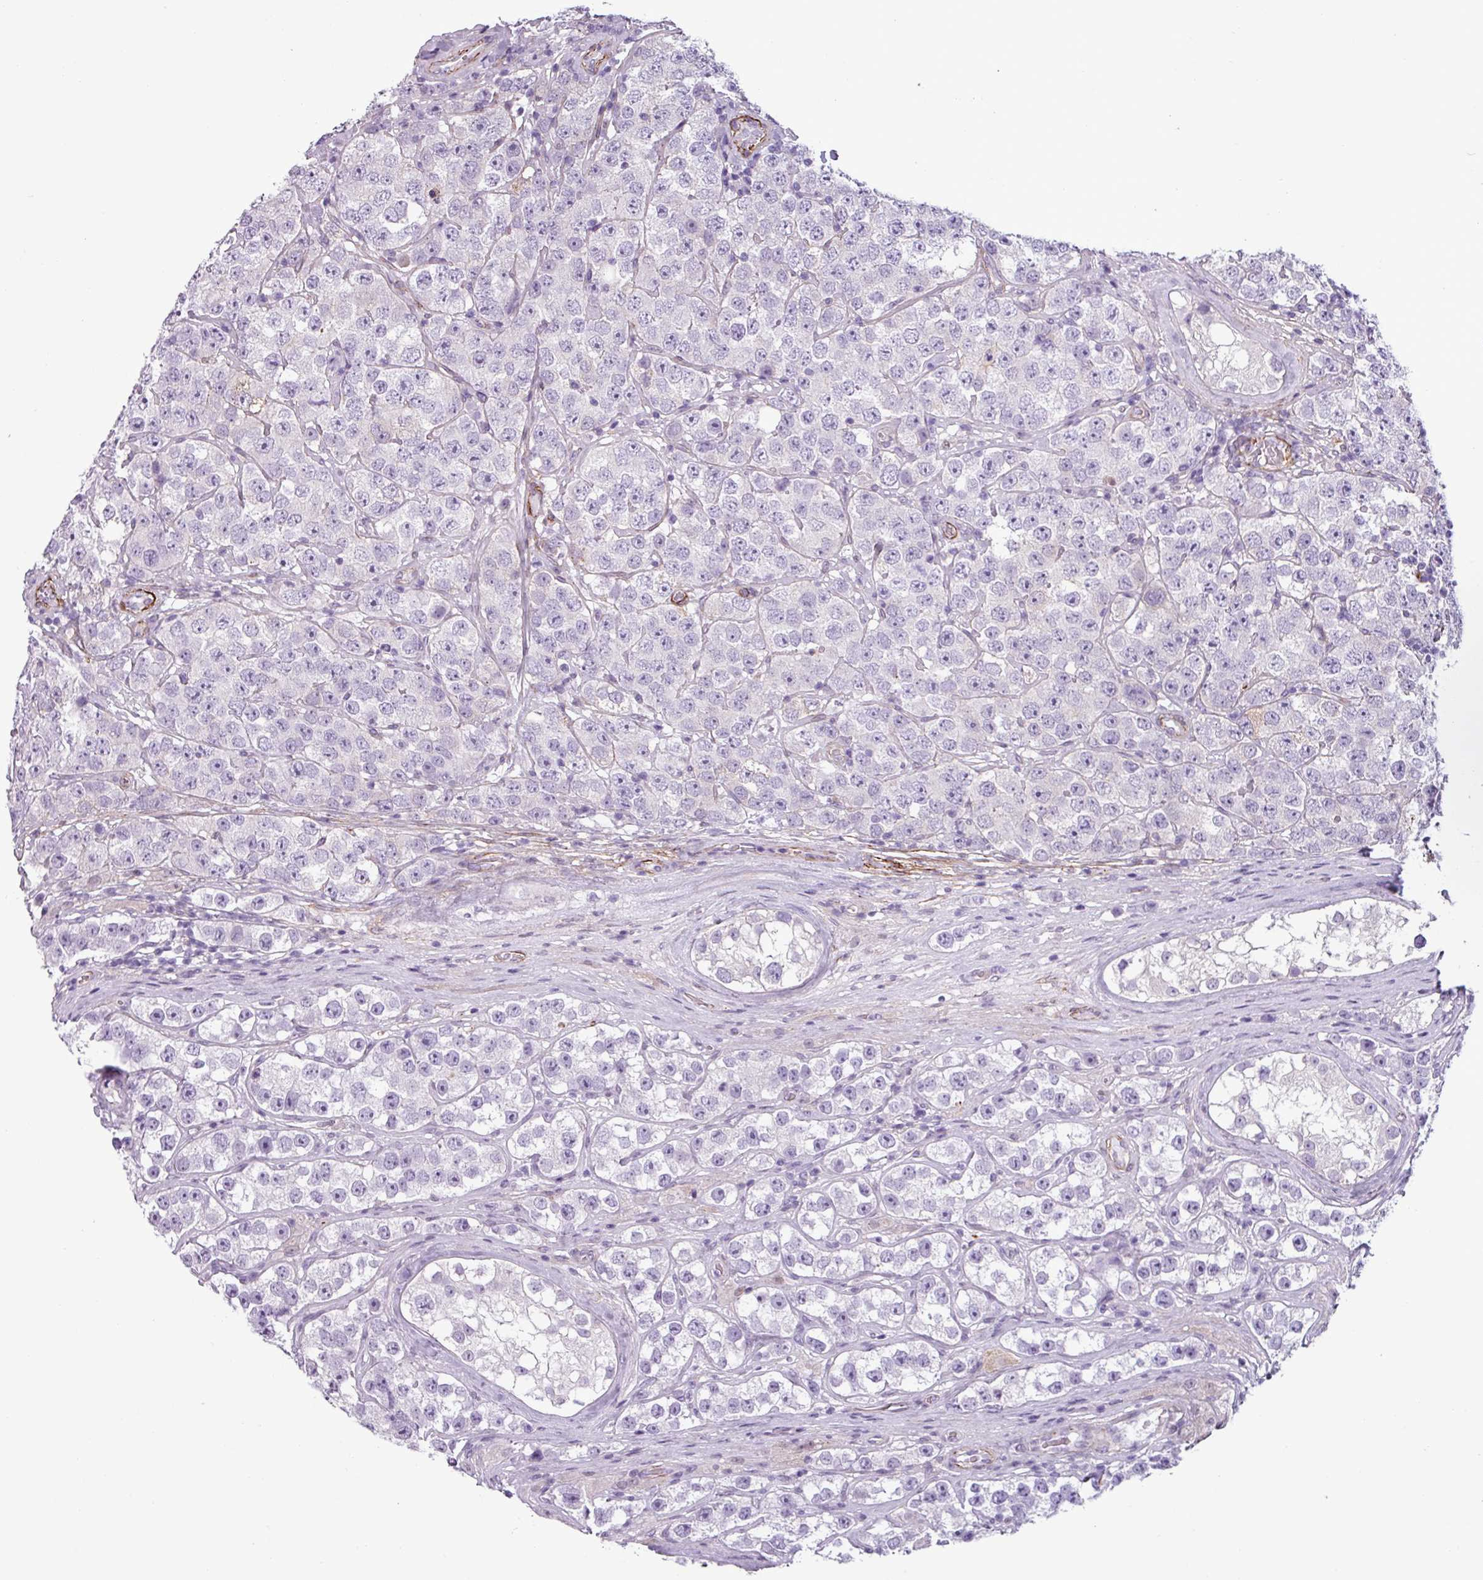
{"staining": {"intensity": "negative", "quantity": "none", "location": "none"}, "tissue": "testis cancer", "cell_type": "Tumor cells", "image_type": "cancer", "snomed": [{"axis": "morphology", "description": "Seminoma, NOS"}, {"axis": "topography", "description": "Testis"}], "caption": "This histopathology image is of testis cancer stained with immunohistochemistry (IHC) to label a protein in brown with the nuclei are counter-stained blue. There is no positivity in tumor cells.", "gene": "ATP10A", "patient": {"sex": "male", "age": 28}}